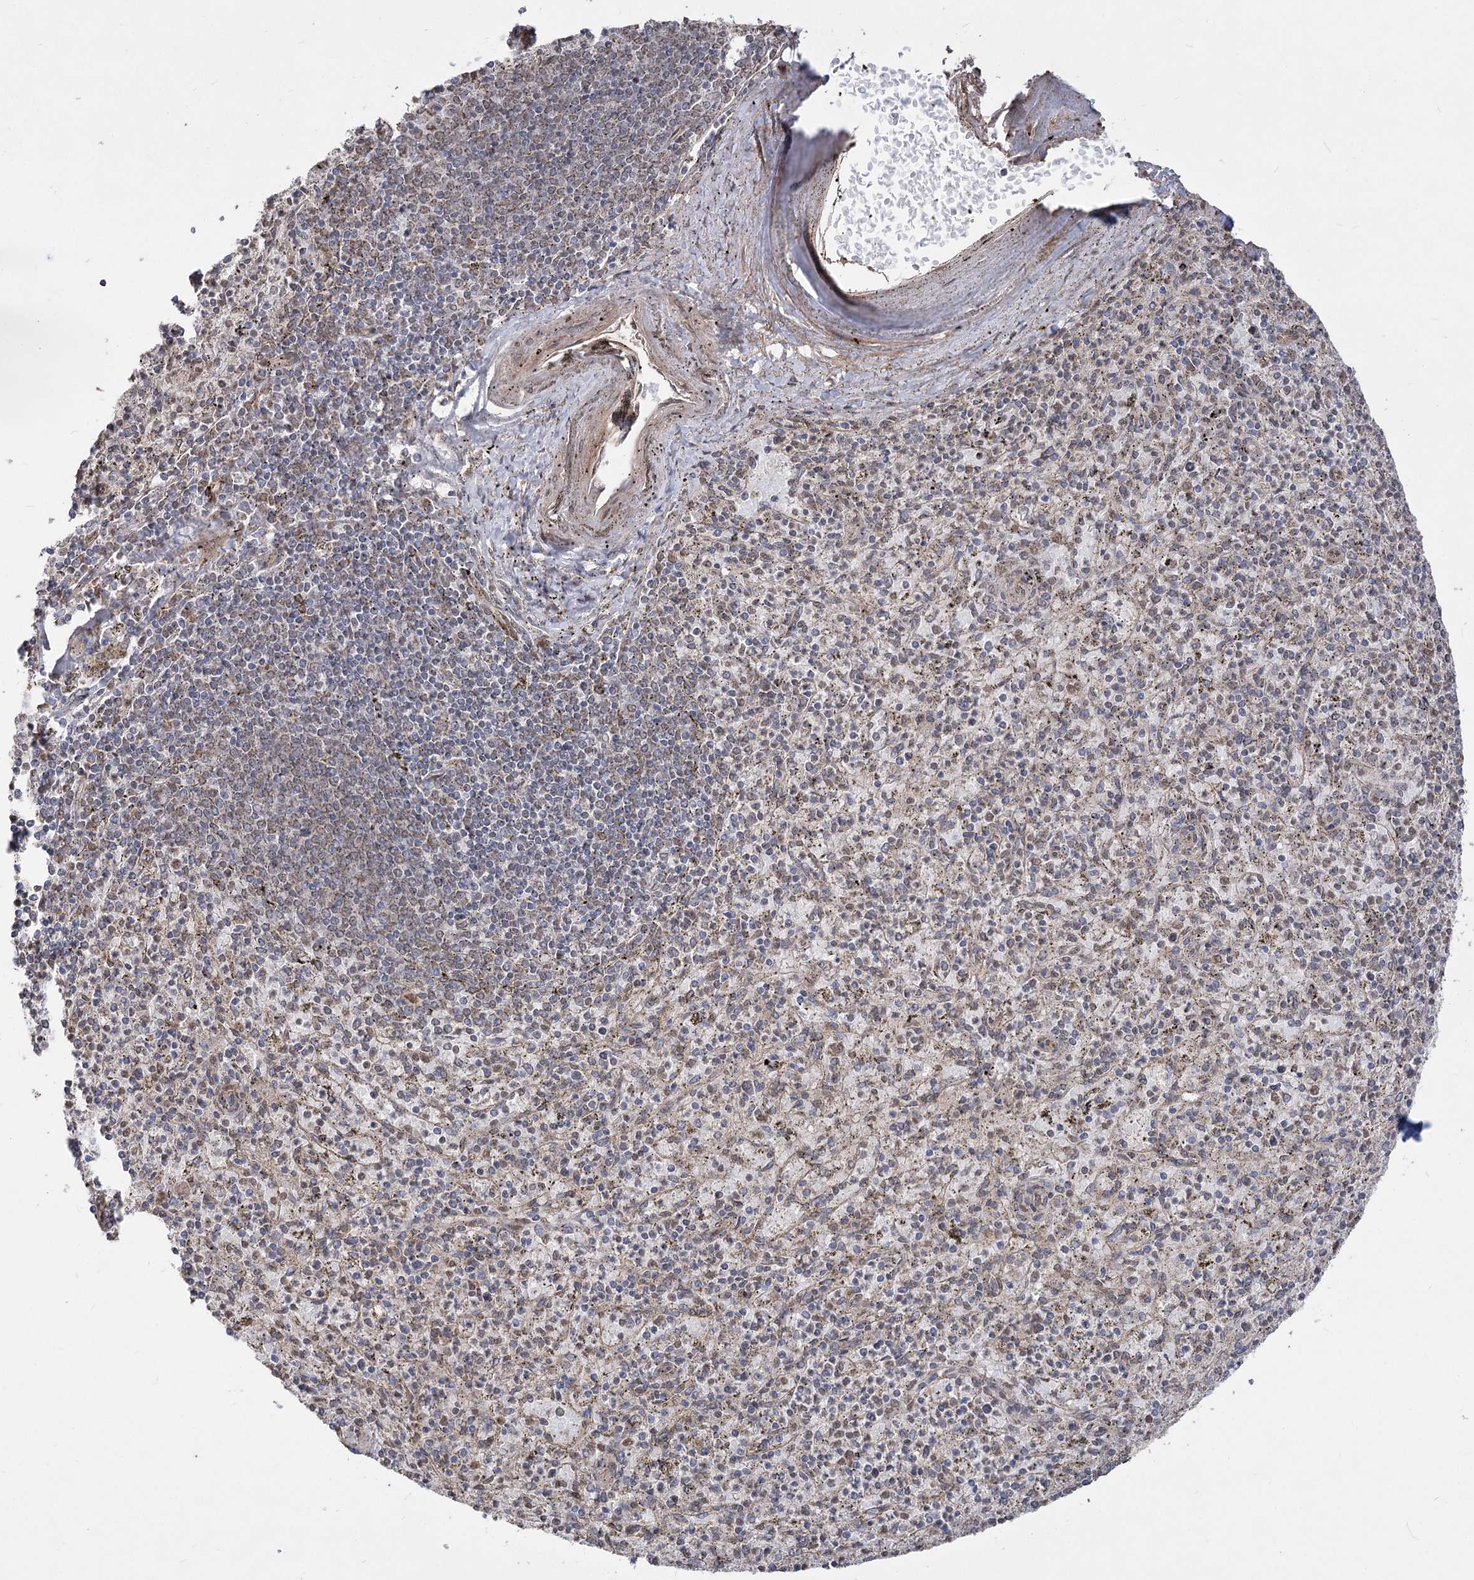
{"staining": {"intensity": "negative", "quantity": "none", "location": "none"}, "tissue": "spleen", "cell_type": "Cells in red pulp", "image_type": "normal", "snomed": [{"axis": "morphology", "description": "Normal tissue, NOS"}, {"axis": "topography", "description": "Spleen"}], "caption": "DAB immunohistochemical staining of unremarkable human spleen reveals no significant expression in cells in red pulp. (Brightfield microscopy of DAB (3,3'-diaminobenzidine) immunohistochemistry at high magnification).", "gene": "ZSCAN23", "patient": {"sex": "male", "age": 72}}